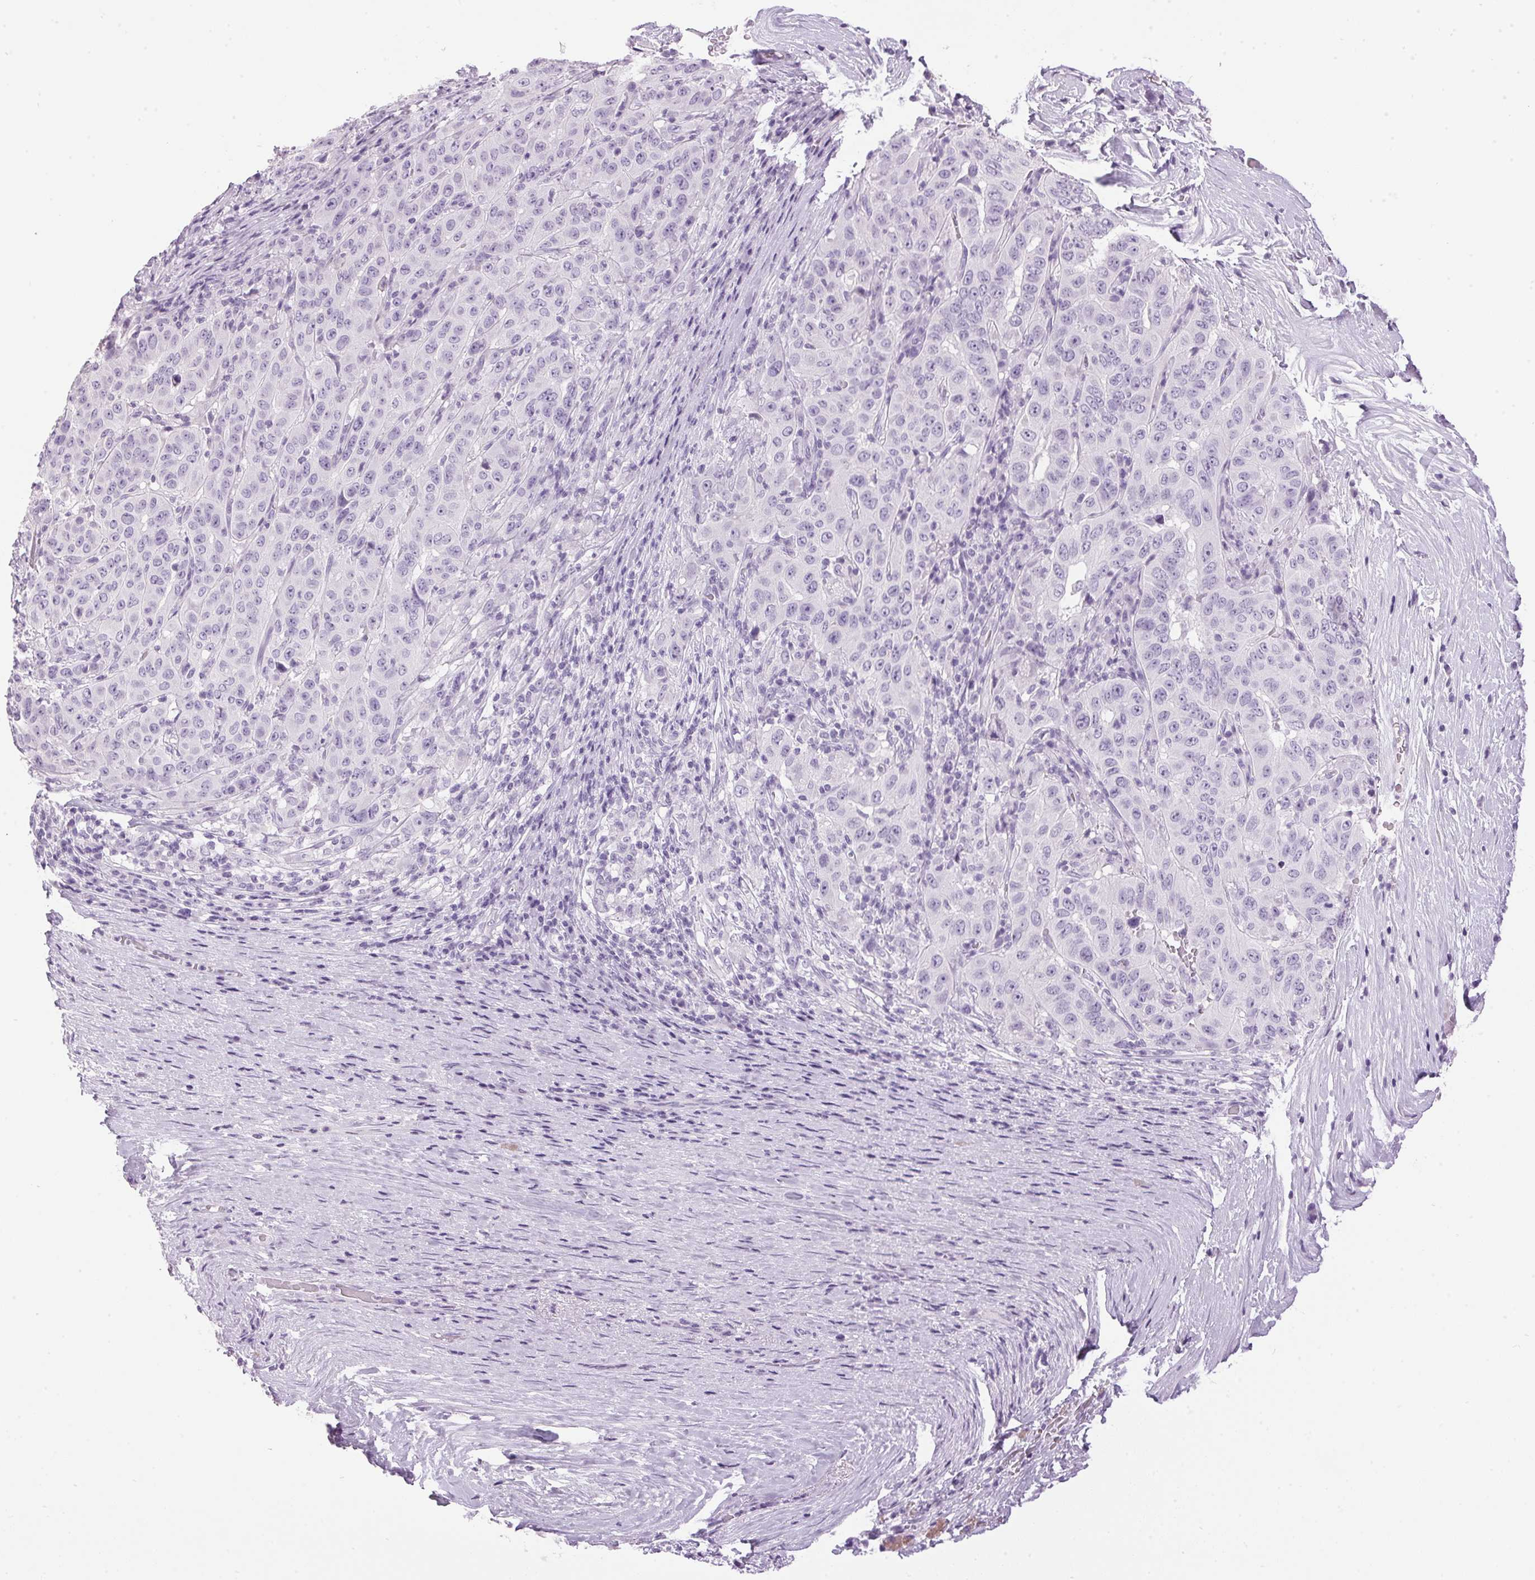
{"staining": {"intensity": "negative", "quantity": "none", "location": "none"}, "tissue": "pancreatic cancer", "cell_type": "Tumor cells", "image_type": "cancer", "snomed": [{"axis": "morphology", "description": "Adenocarcinoma, NOS"}, {"axis": "topography", "description": "Pancreas"}], "caption": "A photomicrograph of human pancreatic cancer is negative for staining in tumor cells. The staining is performed using DAB brown chromogen with nuclei counter-stained in using hematoxylin.", "gene": "SP7", "patient": {"sex": "male", "age": 63}}